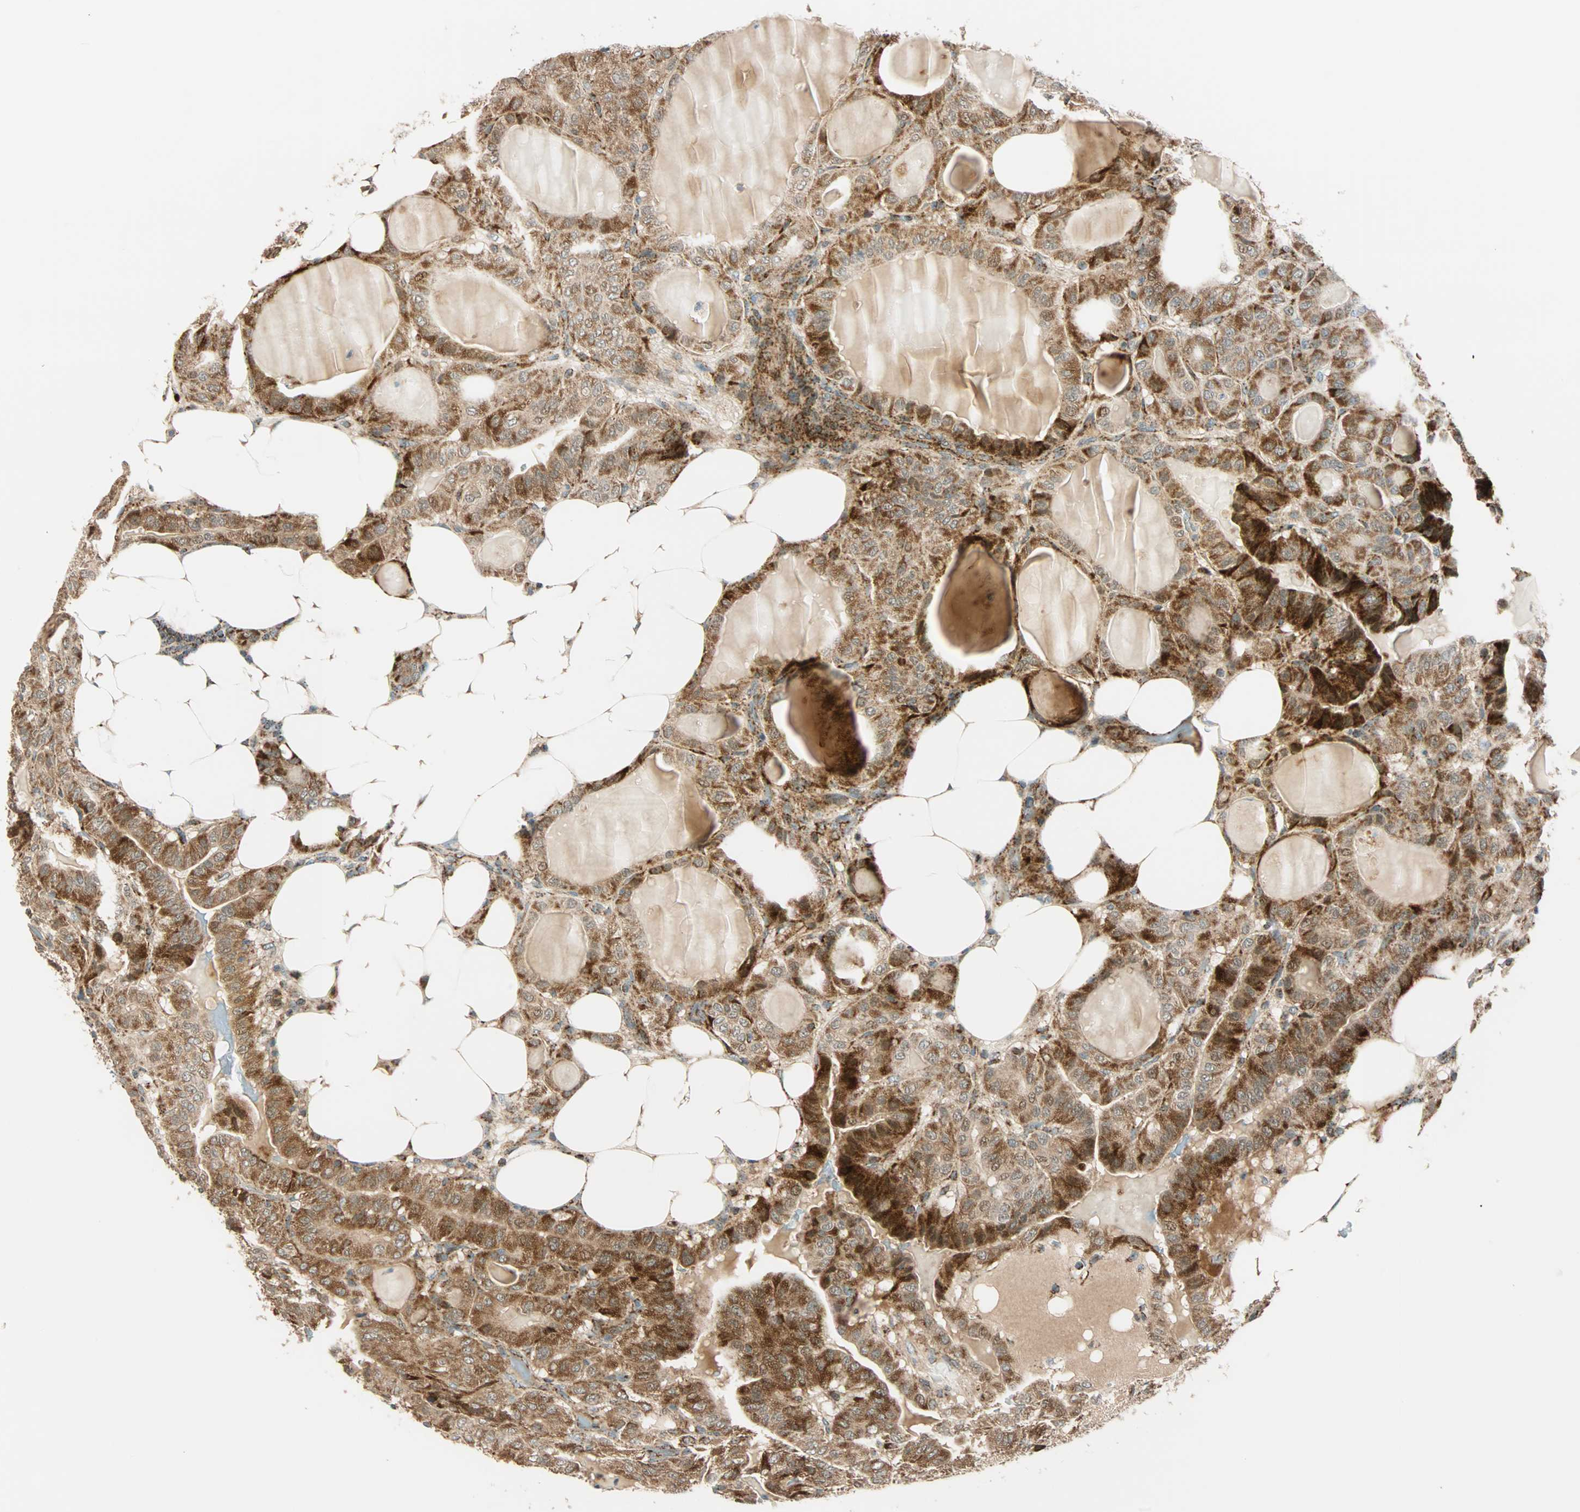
{"staining": {"intensity": "moderate", "quantity": ">75%", "location": "cytoplasmic/membranous"}, "tissue": "thyroid cancer", "cell_type": "Tumor cells", "image_type": "cancer", "snomed": [{"axis": "morphology", "description": "Papillary adenocarcinoma, NOS"}, {"axis": "topography", "description": "Thyroid gland"}], "caption": "Moderate cytoplasmic/membranous expression for a protein is present in about >75% of tumor cells of thyroid cancer (papillary adenocarcinoma) using immunohistochemistry.", "gene": "SPRY4", "patient": {"sex": "male", "age": 77}}